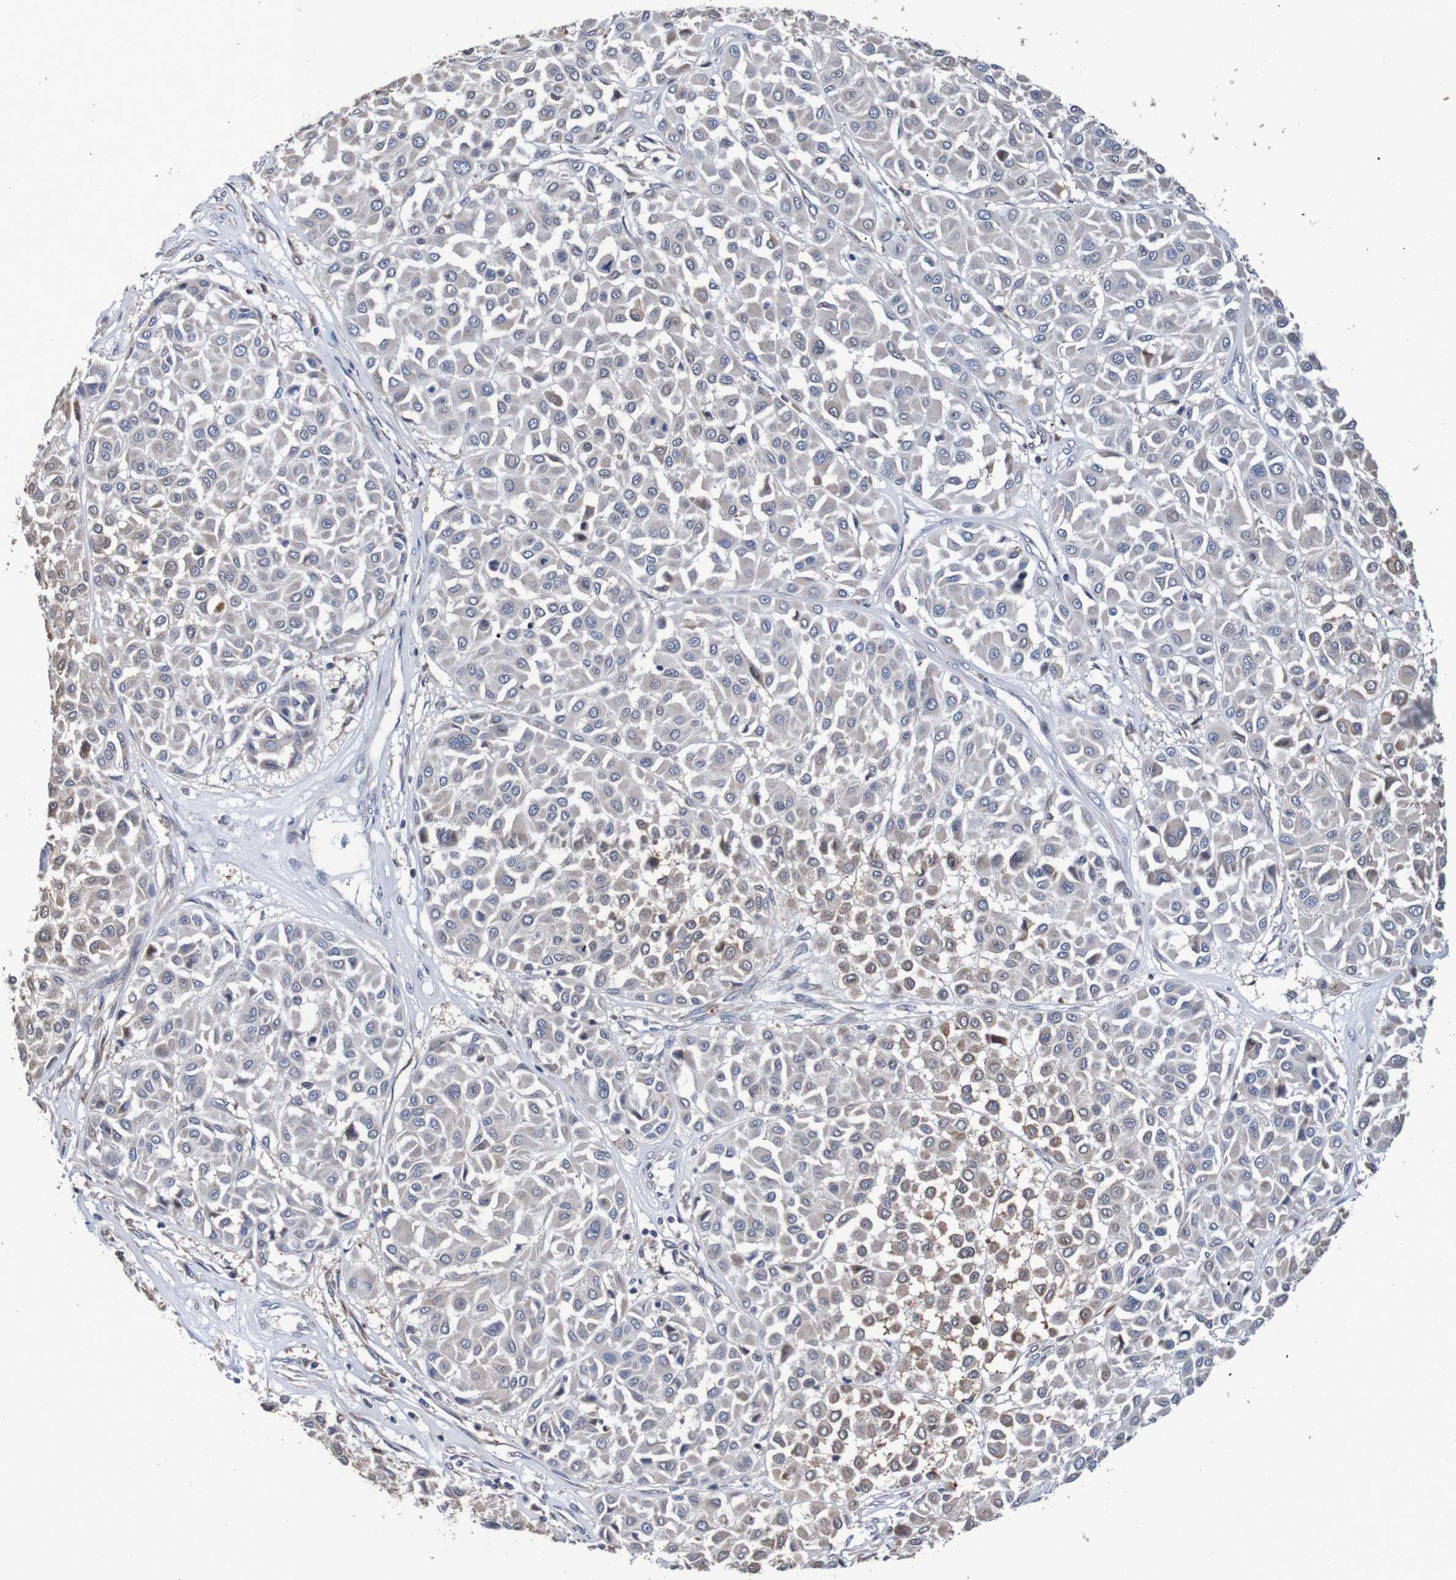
{"staining": {"intensity": "weak", "quantity": "25%-75%", "location": "cytoplasmic/membranous"}, "tissue": "melanoma", "cell_type": "Tumor cells", "image_type": "cancer", "snomed": [{"axis": "morphology", "description": "Malignant melanoma, Metastatic site"}, {"axis": "topography", "description": "Soft tissue"}], "caption": "Immunohistochemical staining of malignant melanoma (metastatic site) shows weak cytoplasmic/membranous protein staining in about 25%-75% of tumor cells.", "gene": "FIBP", "patient": {"sex": "male", "age": 41}}